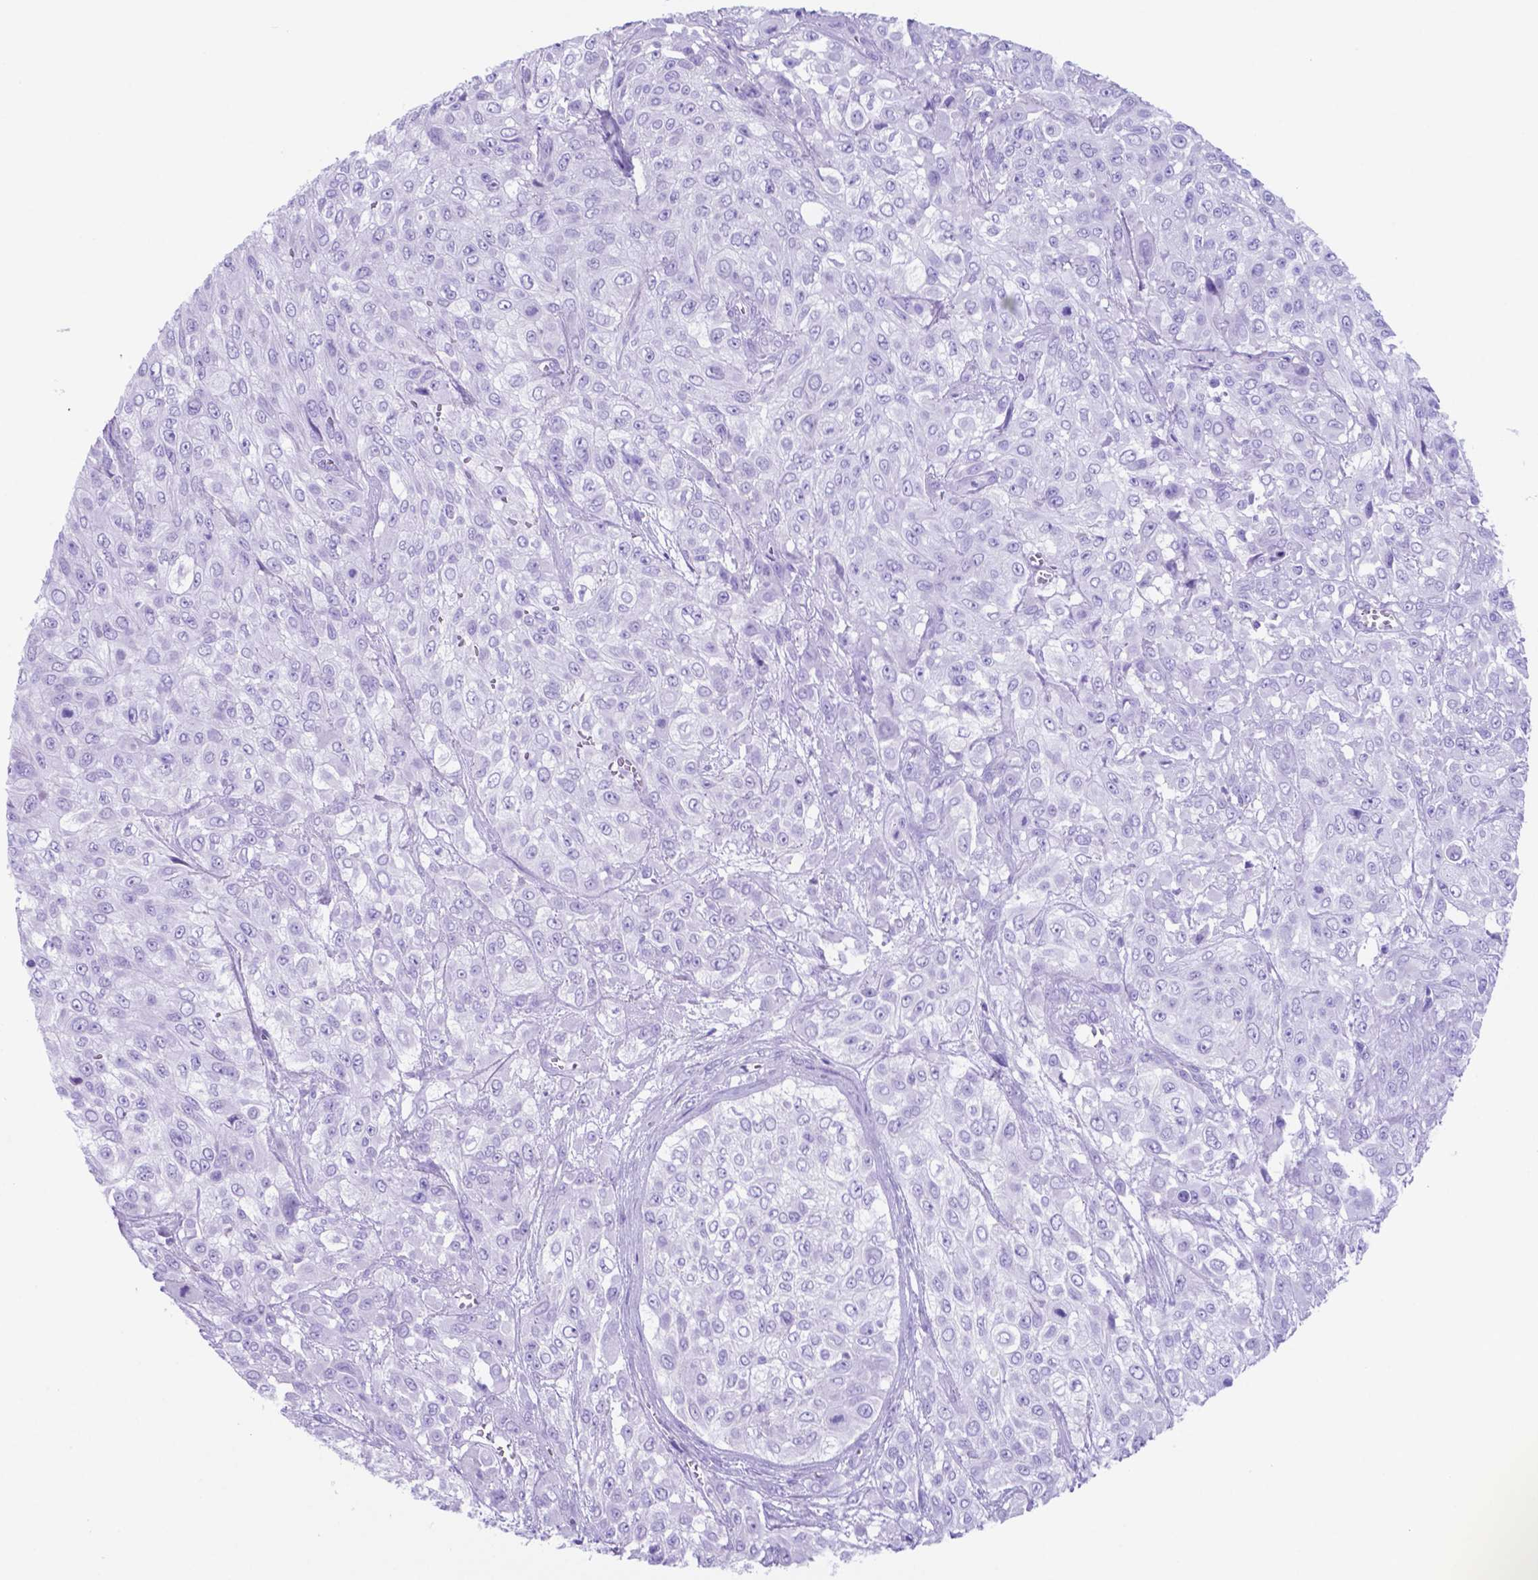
{"staining": {"intensity": "negative", "quantity": "none", "location": "none"}, "tissue": "urothelial cancer", "cell_type": "Tumor cells", "image_type": "cancer", "snomed": [{"axis": "morphology", "description": "Urothelial carcinoma, High grade"}, {"axis": "topography", "description": "Urinary bladder"}], "caption": "Tumor cells are negative for brown protein staining in urothelial cancer. (DAB (3,3'-diaminobenzidine) immunohistochemistry visualized using brightfield microscopy, high magnification).", "gene": "DNAAF8", "patient": {"sex": "male", "age": 57}}